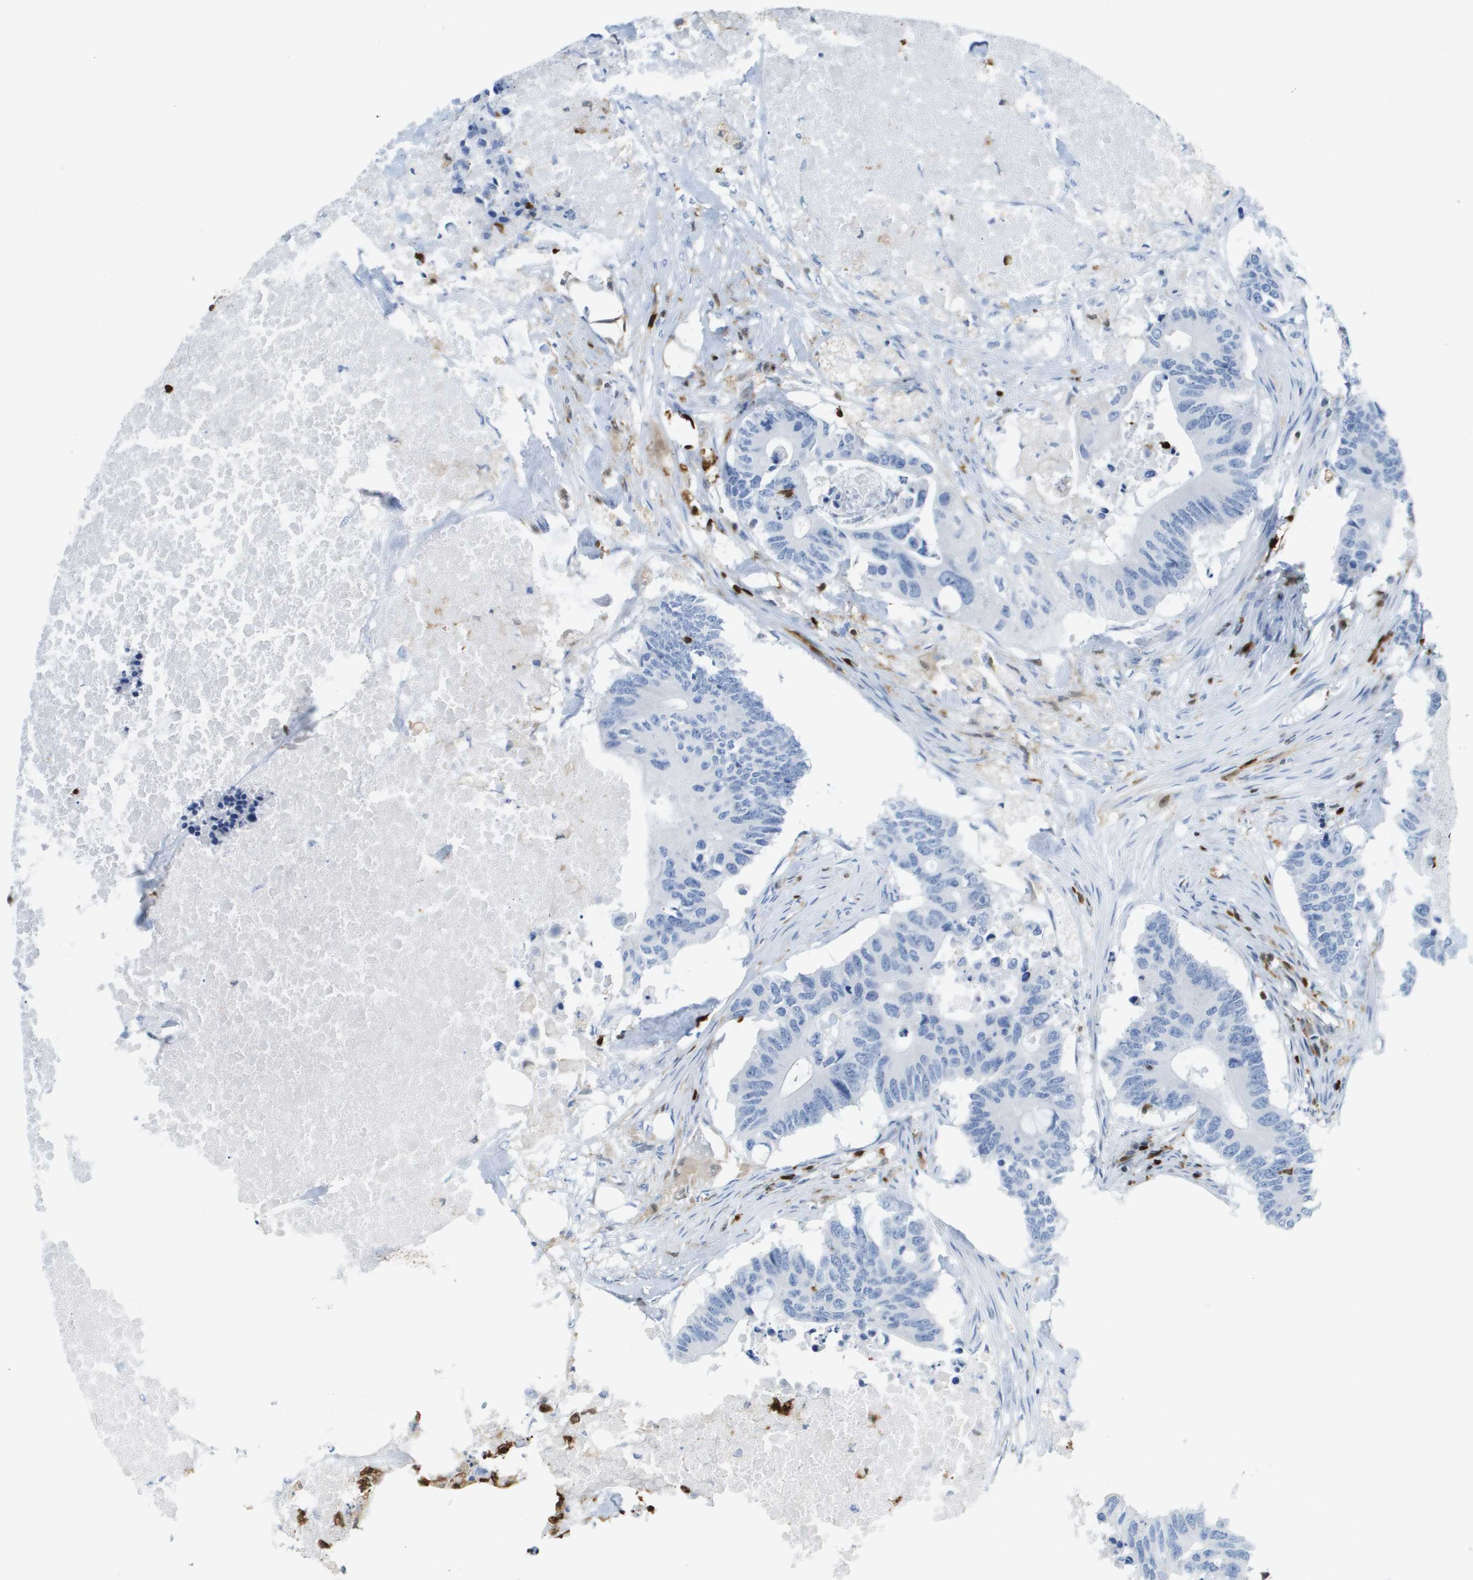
{"staining": {"intensity": "negative", "quantity": "none", "location": "none"}, "tissue": "colorectal cancer", "cell_type": "Tumor cells", "image_type": "cancer", "snomed": [{"axis": "morphology", "description": "Adenocarcinoma, NOS"}, {"axis": "topography", "description": "Colon"}], "caption": "High magnification brightfield microscopy of colorectal cancer (adenocarcinoma) stained with DAB (3,3'-diaminobenzidine) (brown) and counterstained with hematoxylin (blue): tumor cells show no significant expression.", "gene": "DOCK5", "patient": {"sex": "male", "age": 71}}